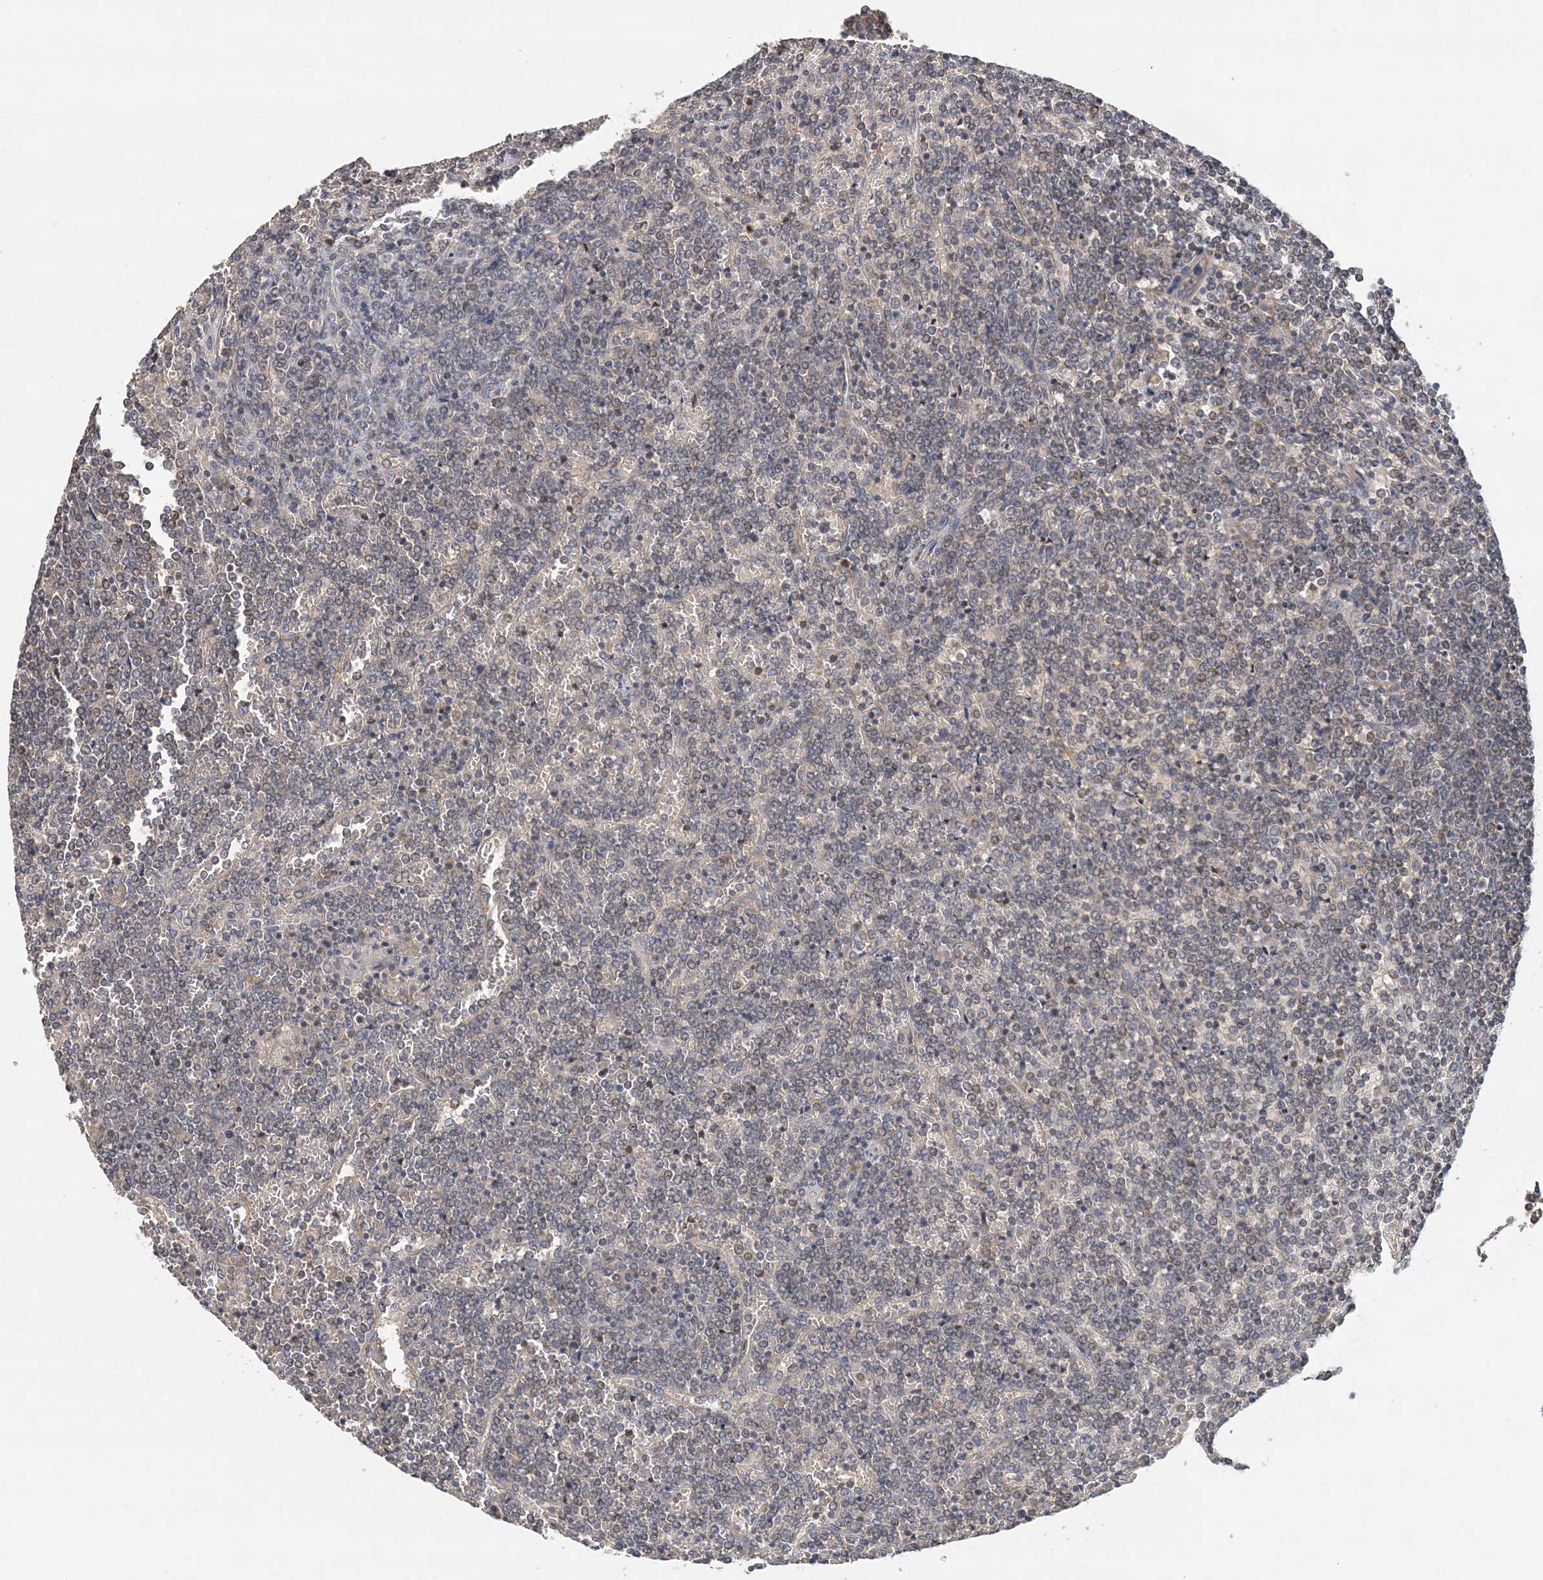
{"staining": {"intensity": "negative", "quantity": "none", "location": "none"}, "tissue": "lymphoma", "cell_type": "Tumor cells", "image_type": "cancer", "snomed": [{"axis": "morphology", "description": "Malignant lymphoma, non-Hodgkin's type, Low grade"}, {"axis": "topography", "description": "Spleen"}], "caption": "The image reveals no staining of tumor cells in lymphoma.", "gene": "SYCP3", "patient": {"sex": "female", "age": 19}}